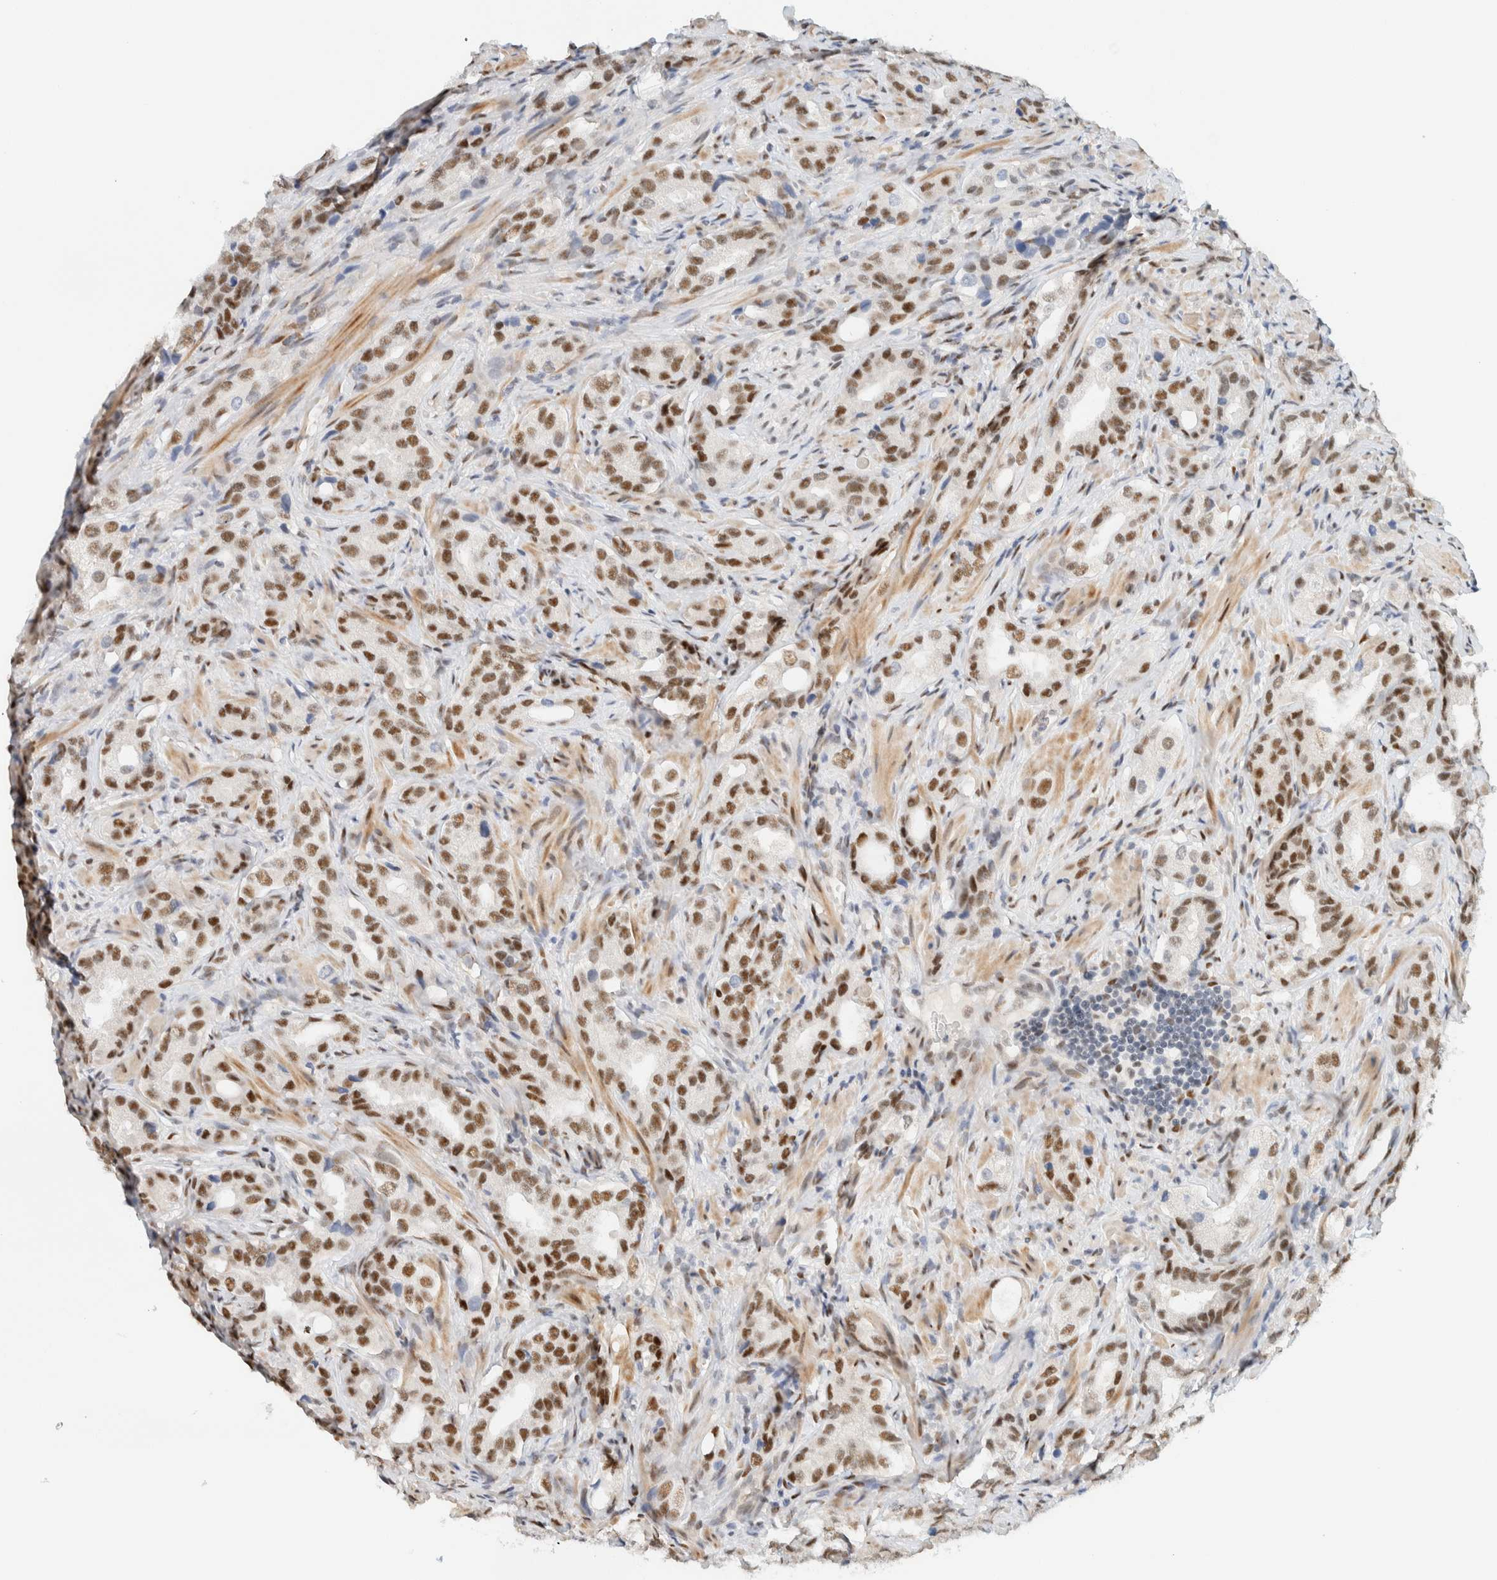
{"staining": {"intensity": "strong", "quantity": ">75%", "location": "nuclear"}, "tissue": "prostate cancer", "cell_type": "Tumor cells", "image_type": "cancer", "snomed": [{"axis": "morphology", "description": "Adenocarcinoma, High grade"}, {"axis": "topography", "description": "Prostate"}], "caption": "About >75% of tumor cells in prostate adenocarcinoma (high-grade) show strong nuclear protein positivity as visualized by brown immunohistochemical staining.", "gene": "ZNF683", "patient": {"sex": "male", "age": 63}}